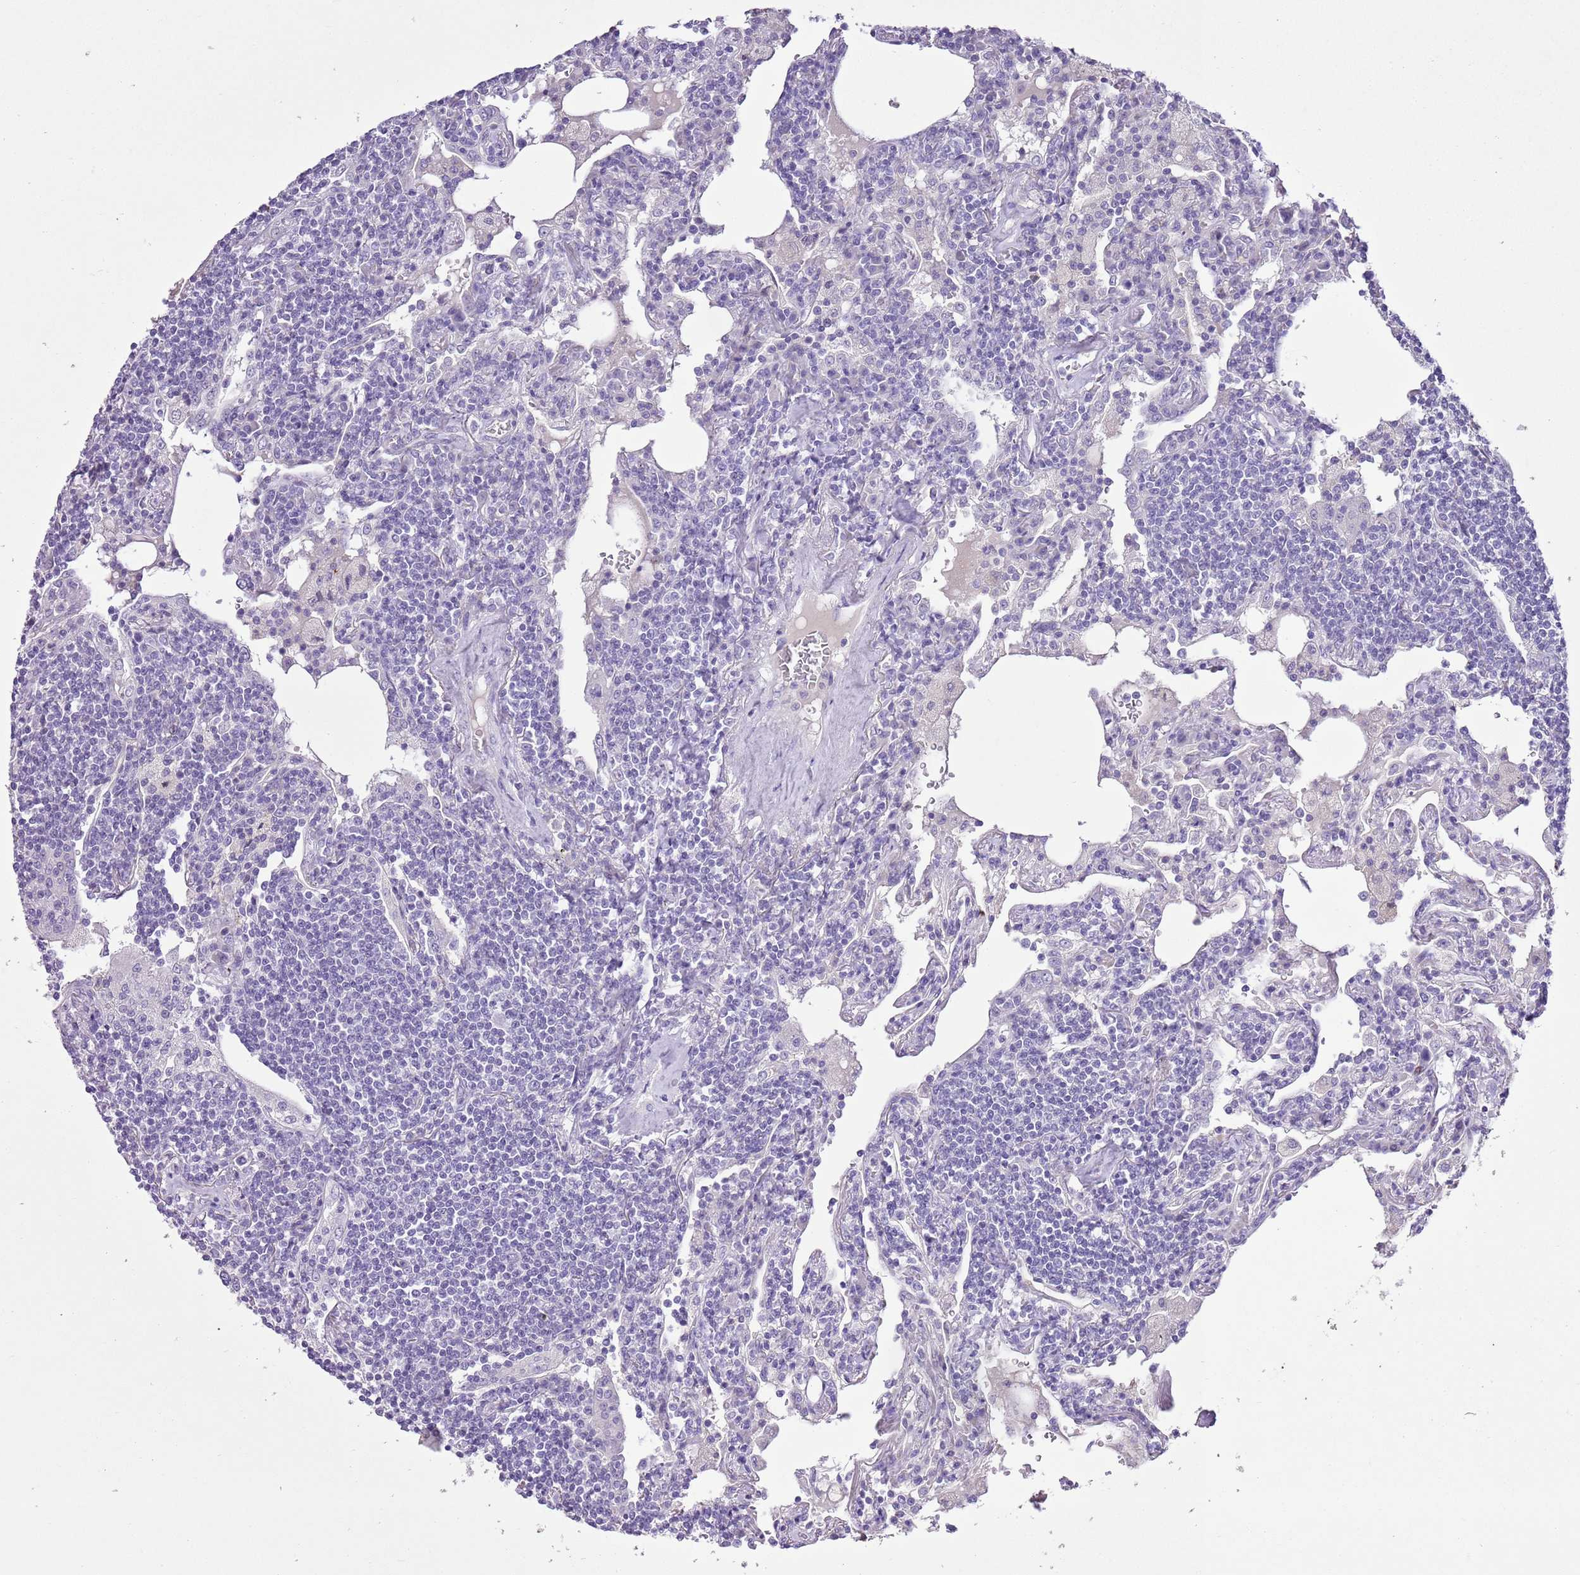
{"staining": {"intensity": "negative", "quantity": "none", "location": "none"}, "tissue": "lymphoma", "cell_type": "Tumor cells", "image_type": "cancer", "snomed": [{"axis": "morphology", "description": "Malignant lymphoma, non-Hodgkin's type, Low grade"}, {"axis": "topography", "description": "Lung"}], "caption": "There is no significant expression in tumor cells of low-grade malignant lymphoma, non-Hodgkin's type. (DAB IHC, high magnification).", "gene": "XPO7", "patient": {"sex": "female", "age": 71}}